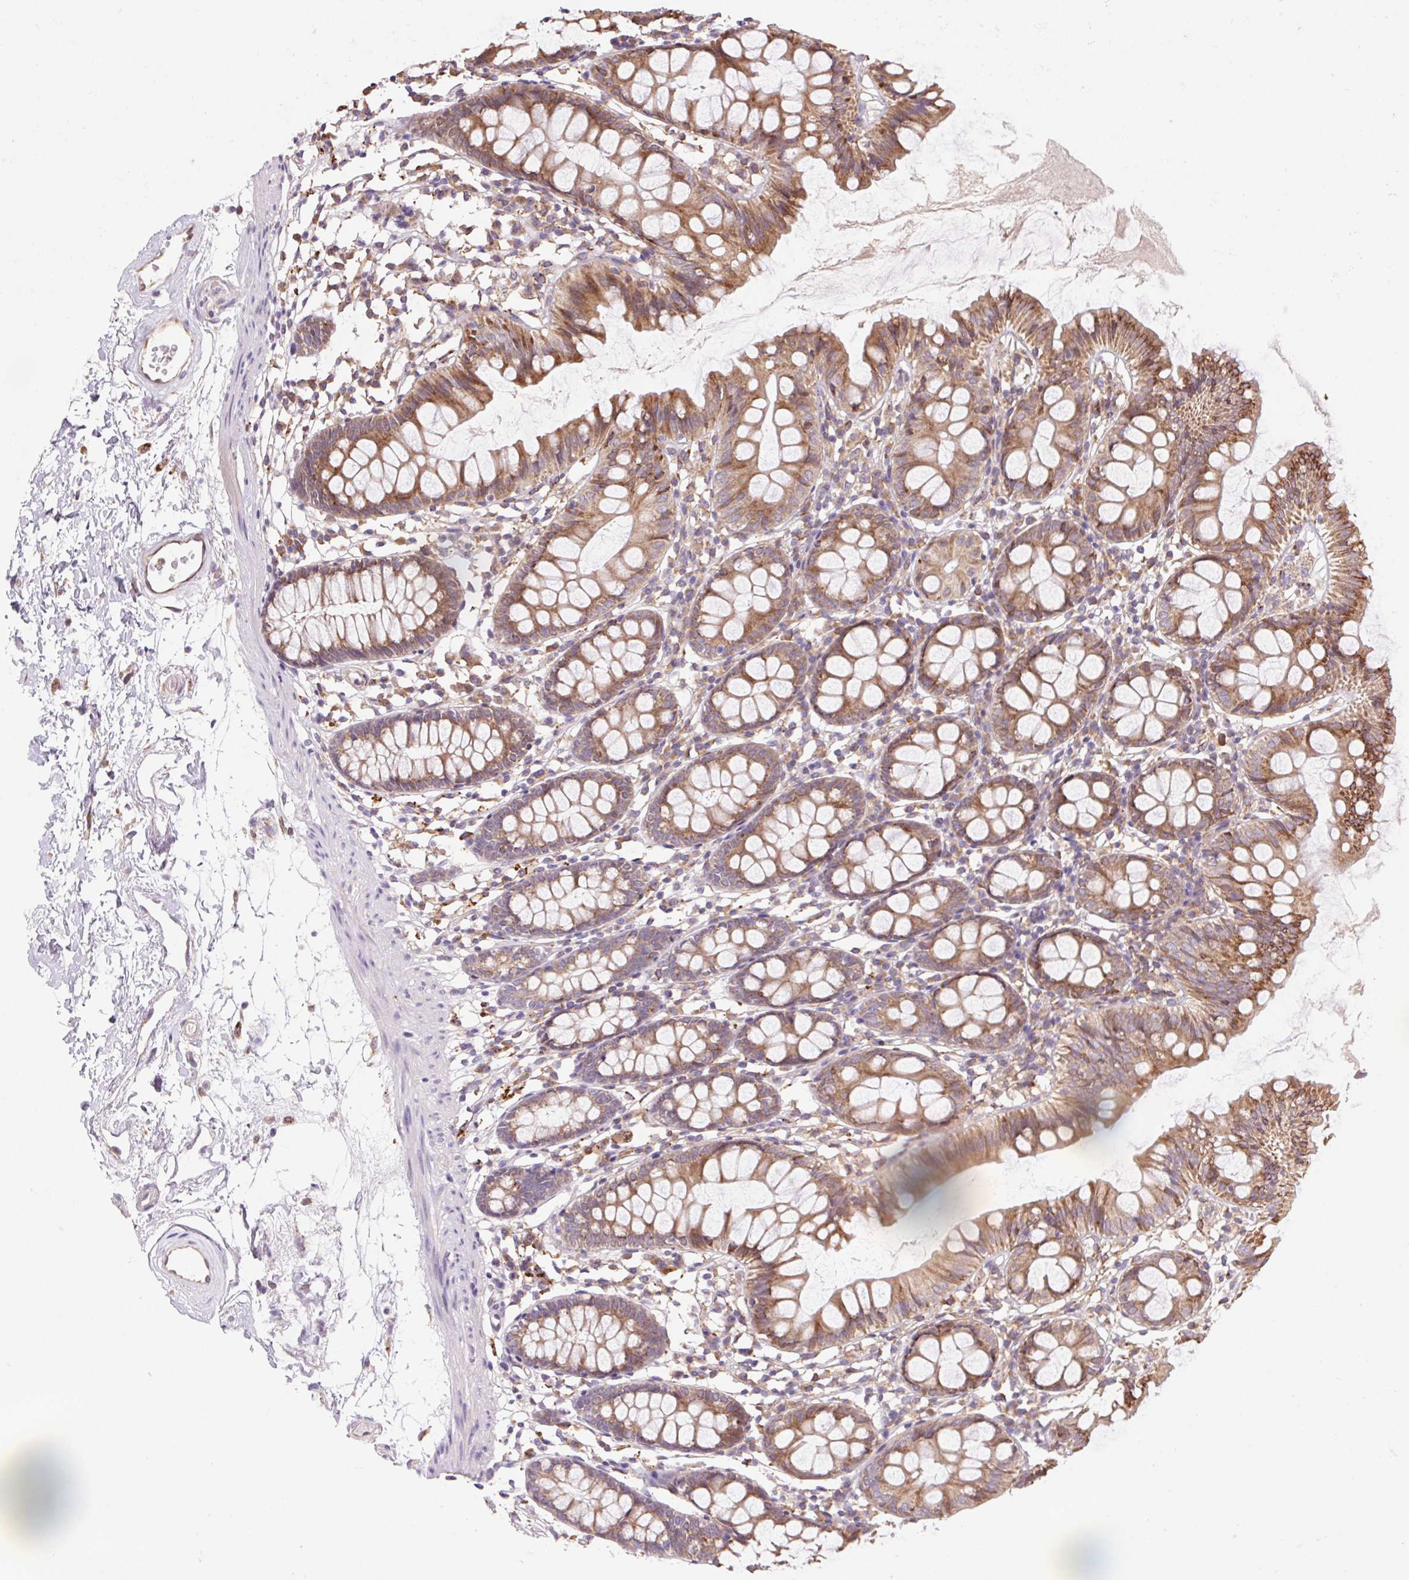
{"staining": {"intensity": "moderate", "quantity": "25%-75%", "location": "cytoplasmic/membranous"}, "tissue": "colon", "cell_type": "Endothelial cells", "image_type": "normal", "snomed": [{"axis": "morphology", "description": "Normal tissue, NOS"}, {"axis": "topography", "description": "Colon"}], "caption": "IHC of normal human colon demonstrates medium levels of moderate cytoplasmic/membranous expression in about 25%-75% of endothelial cells.", "gene": "KLHL20", "patient": {"sex": "female", "age": 84}}